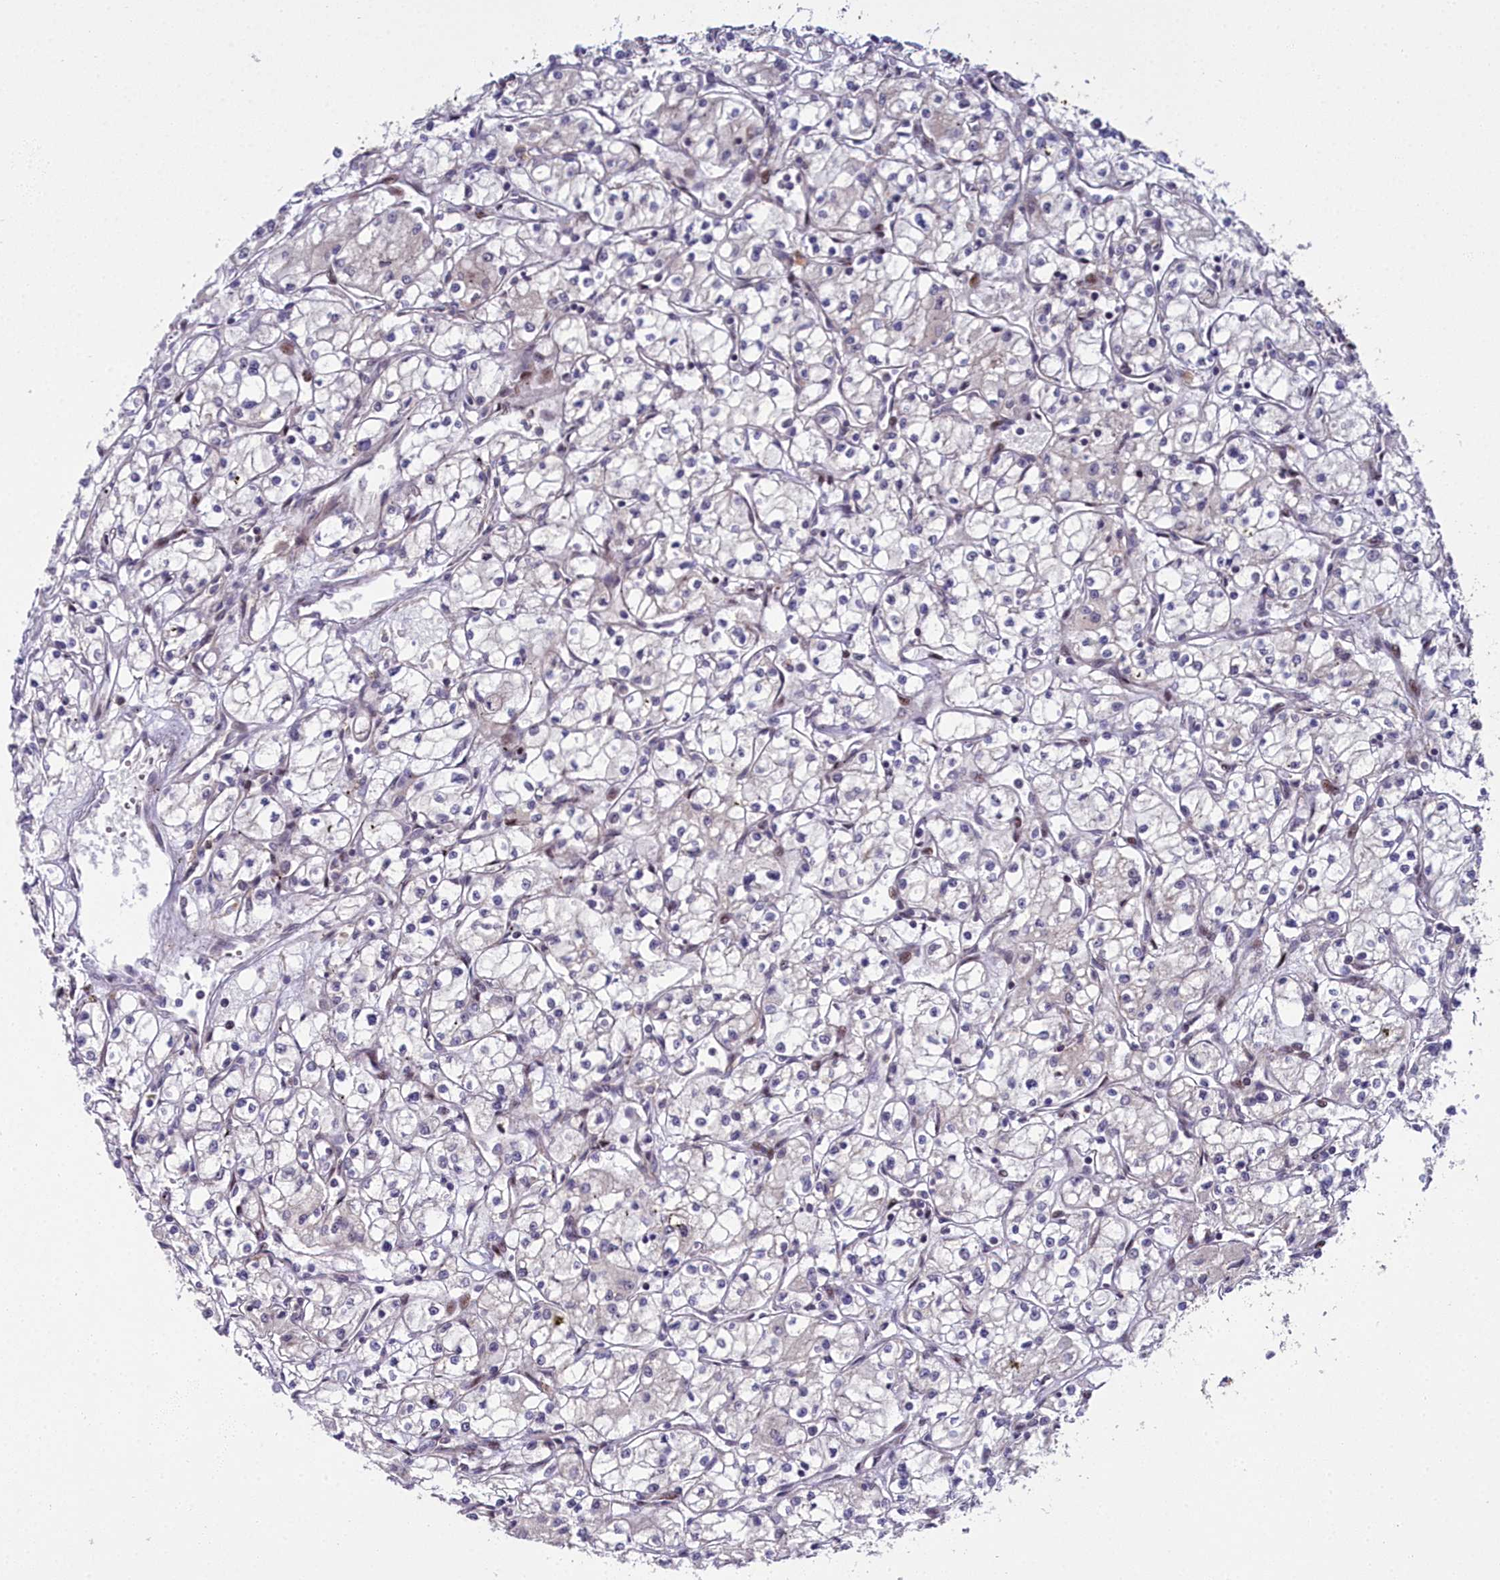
{"staining": {"intensity": "negative", "quantity": "none", "location": "none"}, "tissue": "renal cancer", "cell_type": "Tumor cells", "image_type": "cancer", "snomed": [{"axis": "morphology", "description": "Adenocarcinoma, NOS"}, {"axis": "topography", "description": "Kidney"}], "caption": "Photomicrograph shows no significant protein positivity in tumor cells of renal cancer (adenocarcinoma).", "gene": "MRPS11", "patient": {"sex": "male", "age": 59}}